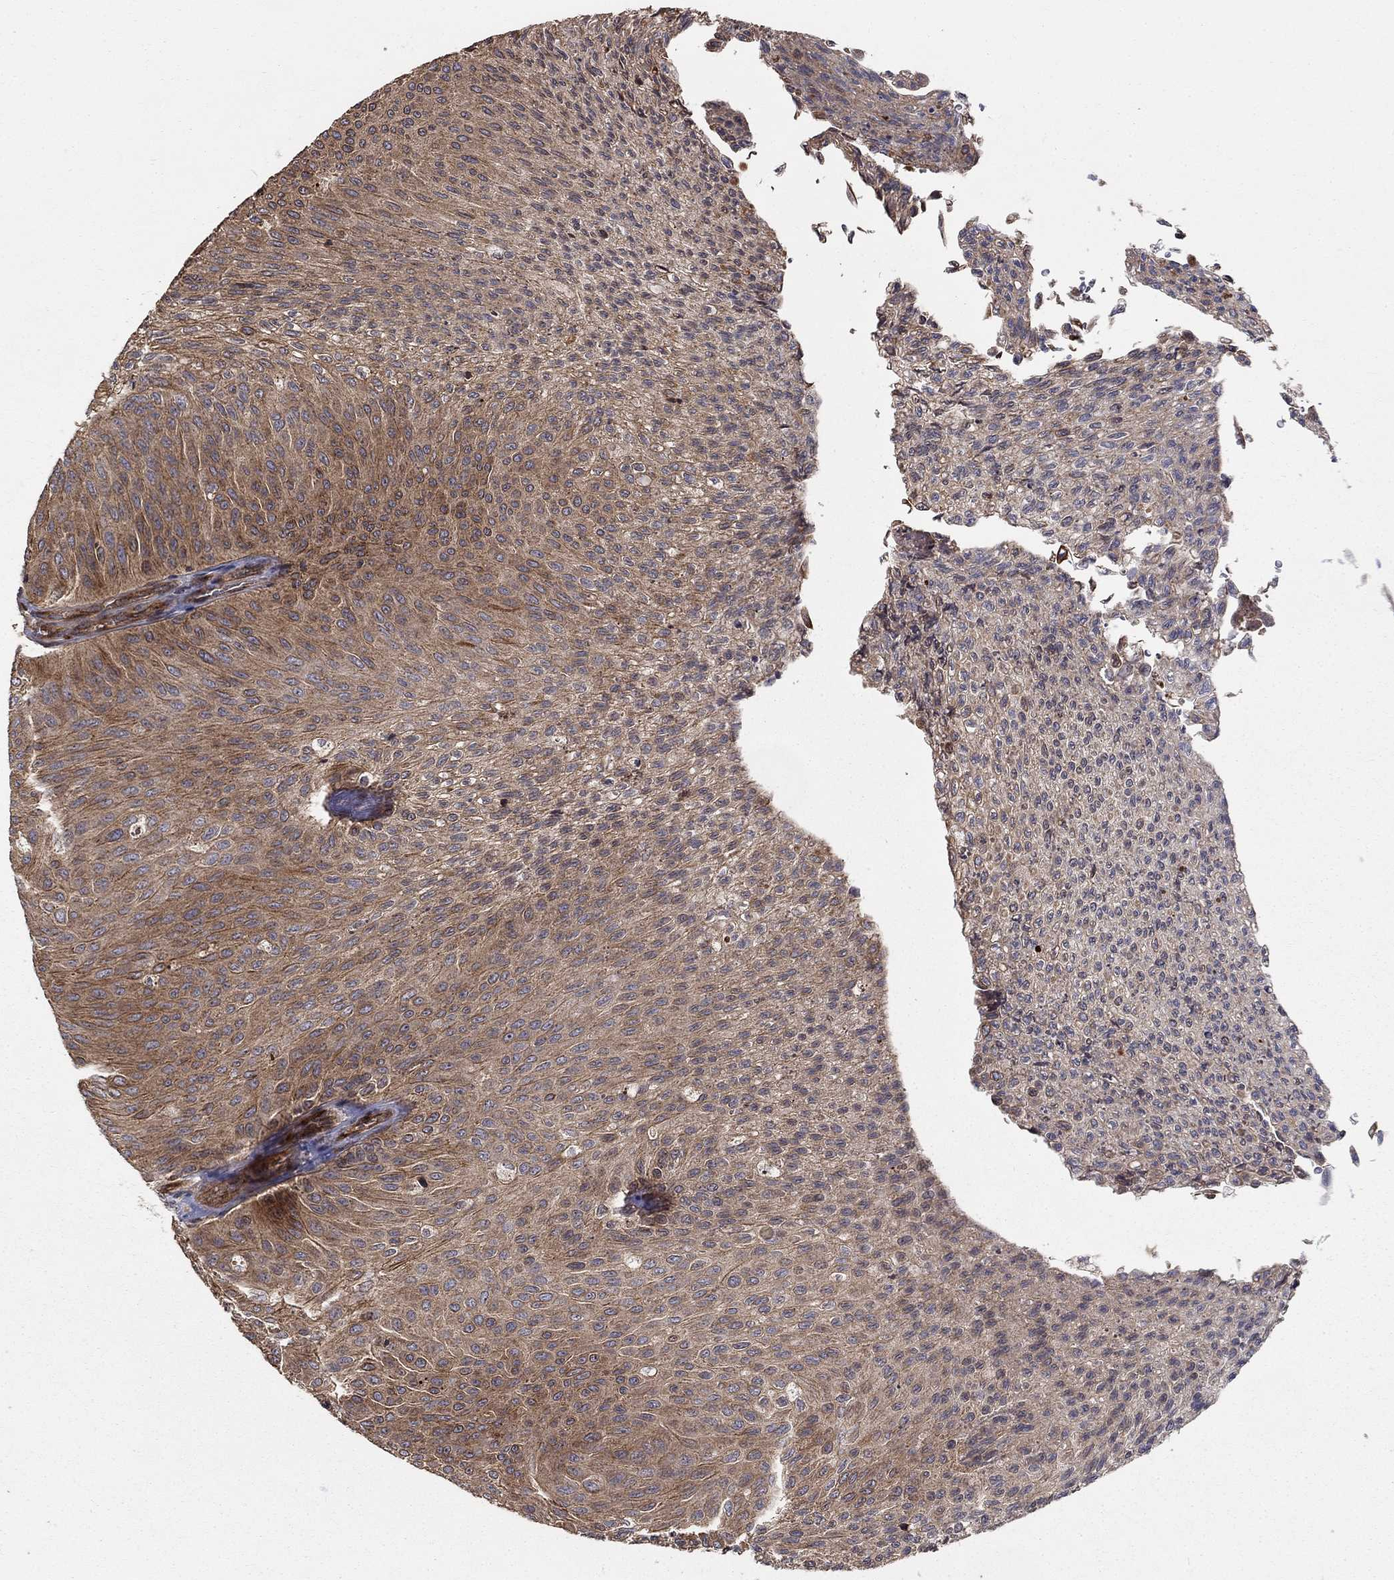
{"staining": {"intensity": "moderate", "quantity": "25%-75%", "location": "cytoplasmic/membranous"}, "tissue": "urothelial cancer", "cell_type": "Tumor cells", "image_type": "cancer", "snomed": [{"axis": "morphology", "description": "Urothelial carcinoma, Low grade"}, {"axis": "topography", "description": "Ureter, NOS"}, {"axis": "topography", "description": "Urinary bladder"}], "caption": "Protein staining shows moderate cytoplasmic/membranous staining in about 25%-75% of tumor cells in urothelial cancer. The protein is stained brown, and the nuclei are stained in blue (DAB IHC with brightfield microscopy, high magnification).", "gene": "BMERB1", "patient": {"sex": "male", "age": 78}}